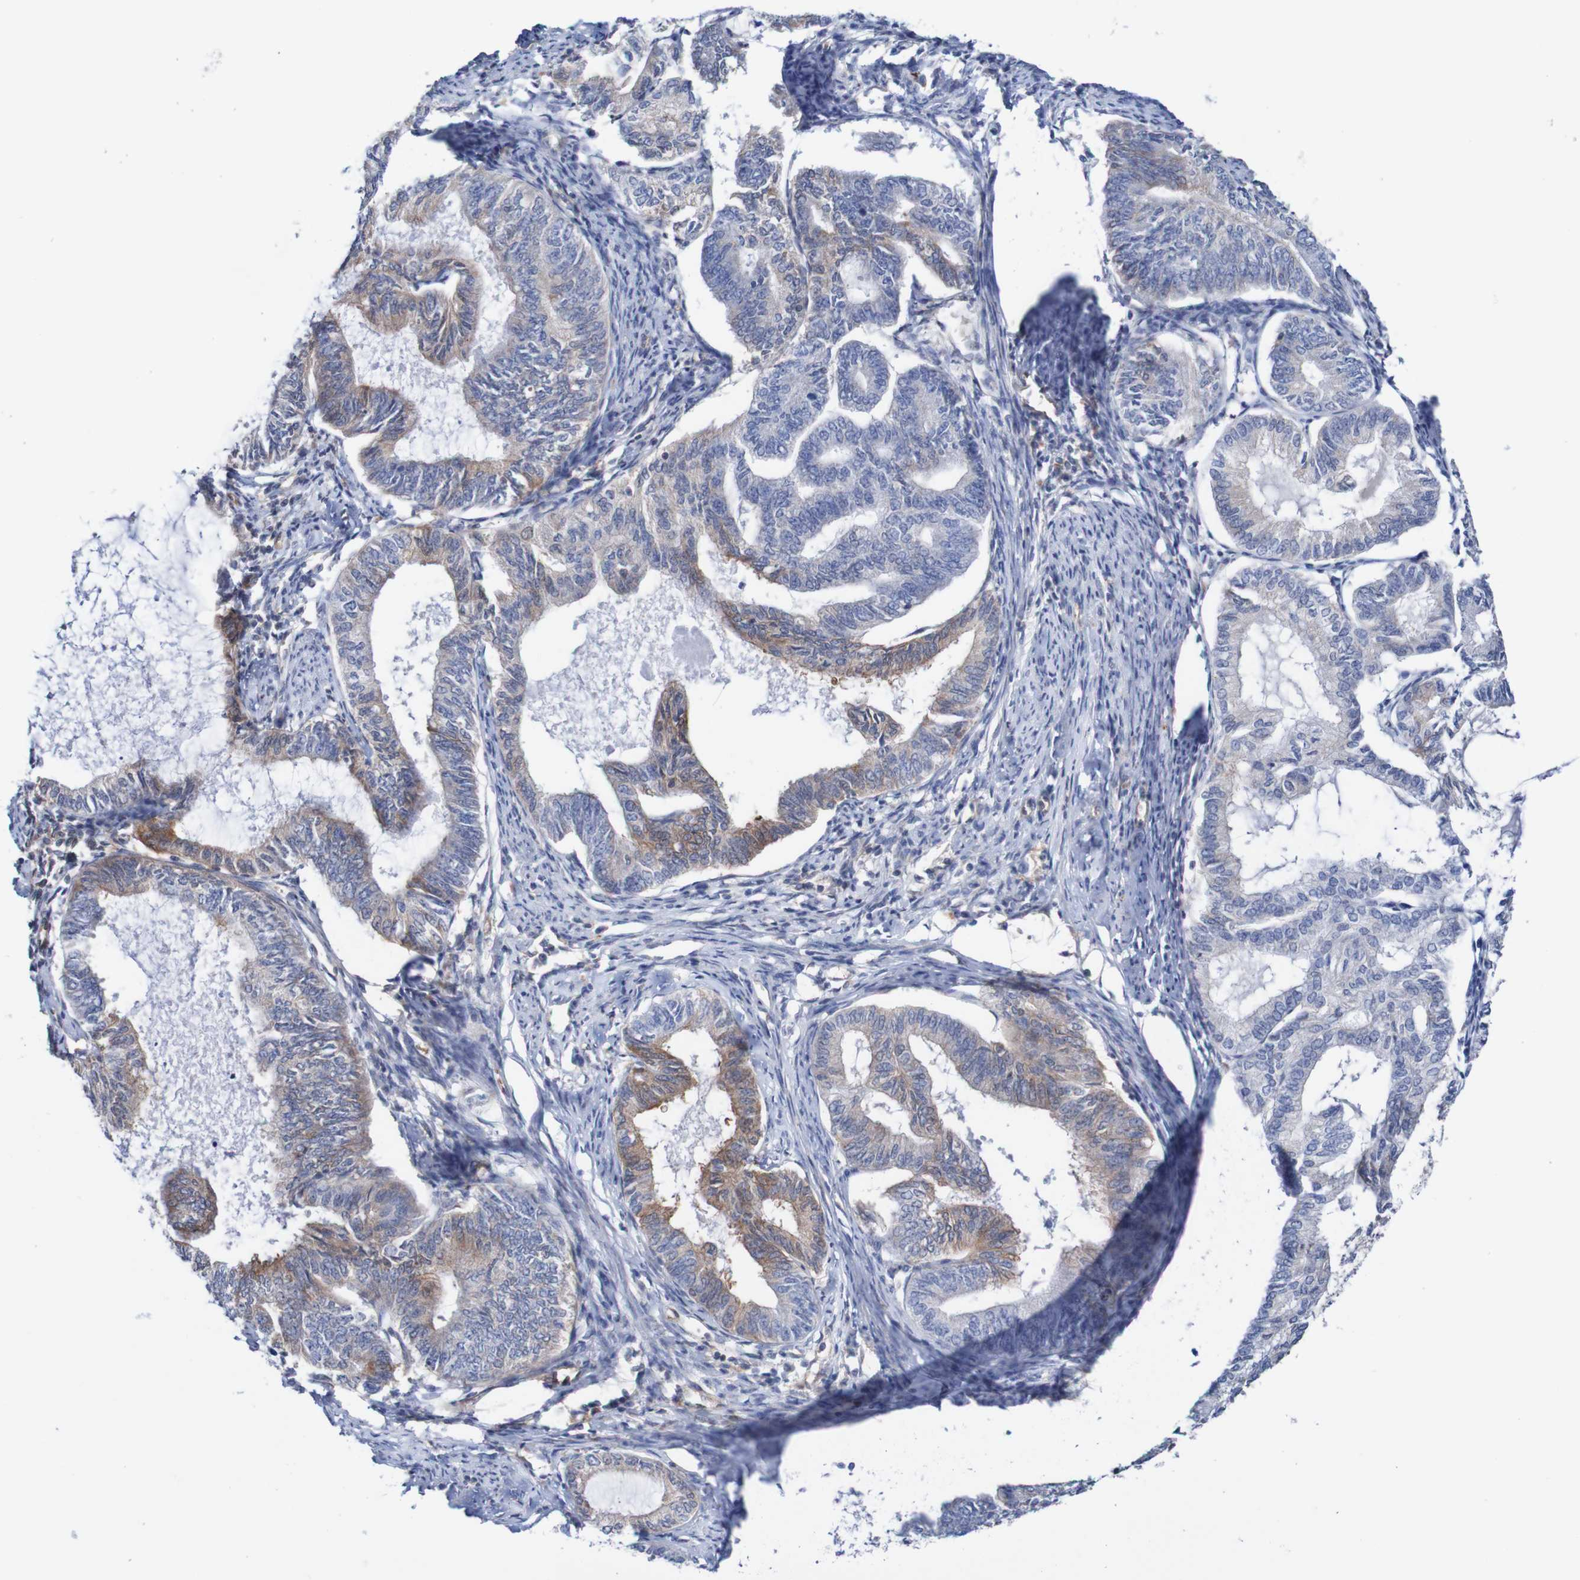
{"staining": {"intensity": "weak", "quantity": "<25%", "location": "cytoplasmic/membranous"}, "tissue": "endometrial cancer", "cell_type": "Tumor cells", "image_type": "cancer", "snomed": [{"axis": "morphology", "description": "Adenocarcinoma, NOS"}, {"axis": "topography", "description": "Endometrium"}], "caption": "Immunohistochemistry histopathology image of neoplastic tissue: human adenocarcinoma (endometrial) stained with DAB exhibits no significant protein staining in tumor cells.", "gene": "RIGI", "patient": {"sex": "female", "age": 86}}